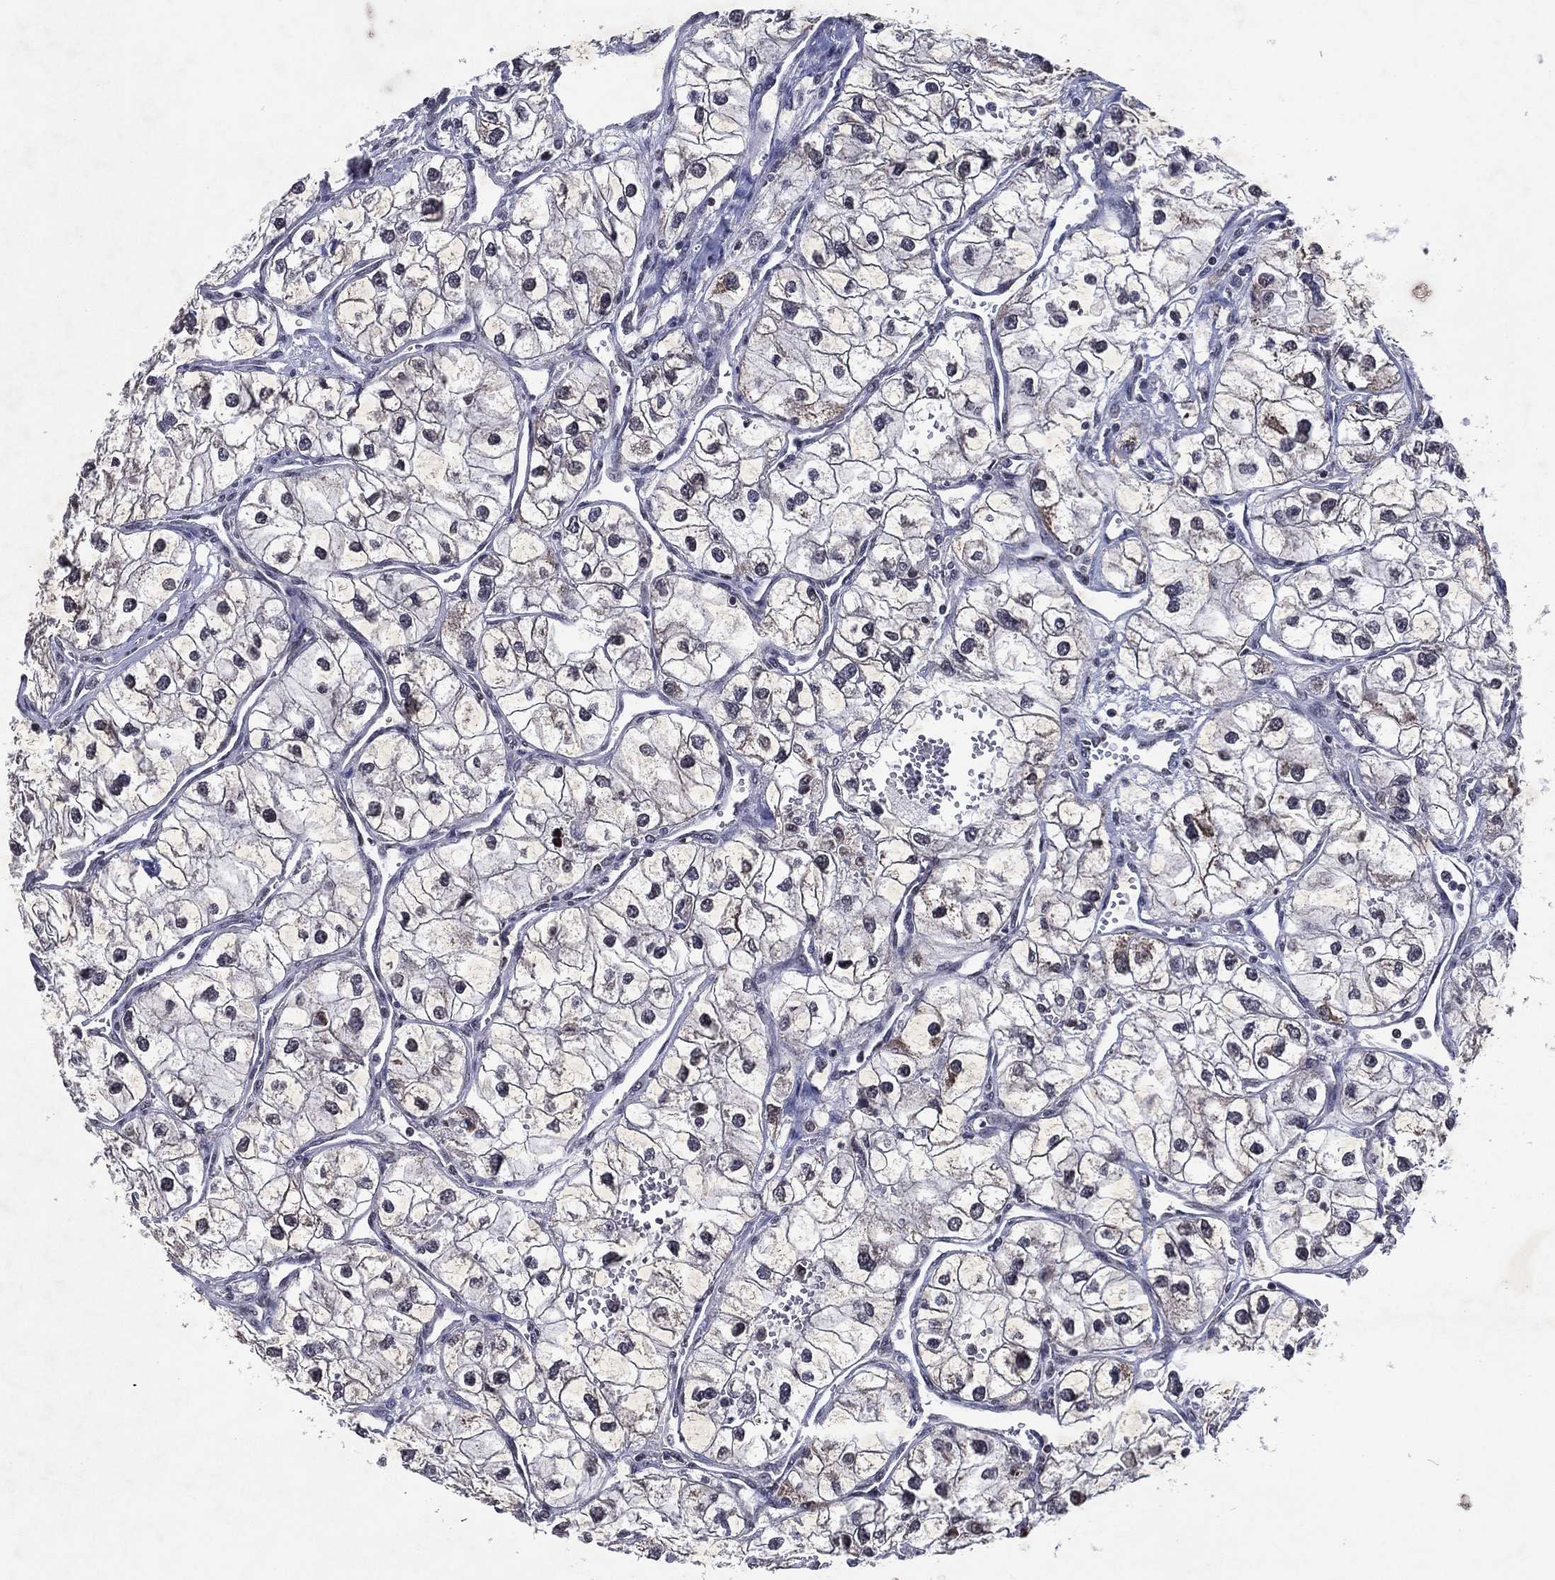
{"staining": {"intensity": "negative", "quantity": "none", "location": "none"}, "tissue": "renal cancer", "cell_type": "Tumor cells", "image_type": "cancer", "snomed": [{"axis": "morphology", "description": "Adenocarcinoma, NOS"}, {"axis": "topography", "description": "Kidney"}], "caption": "Tumor cells are negative for protein expression in human adenocarcinoma (renal).", "gene": "ZBTB42", "patient": {"sex": "male", "age": 59}}